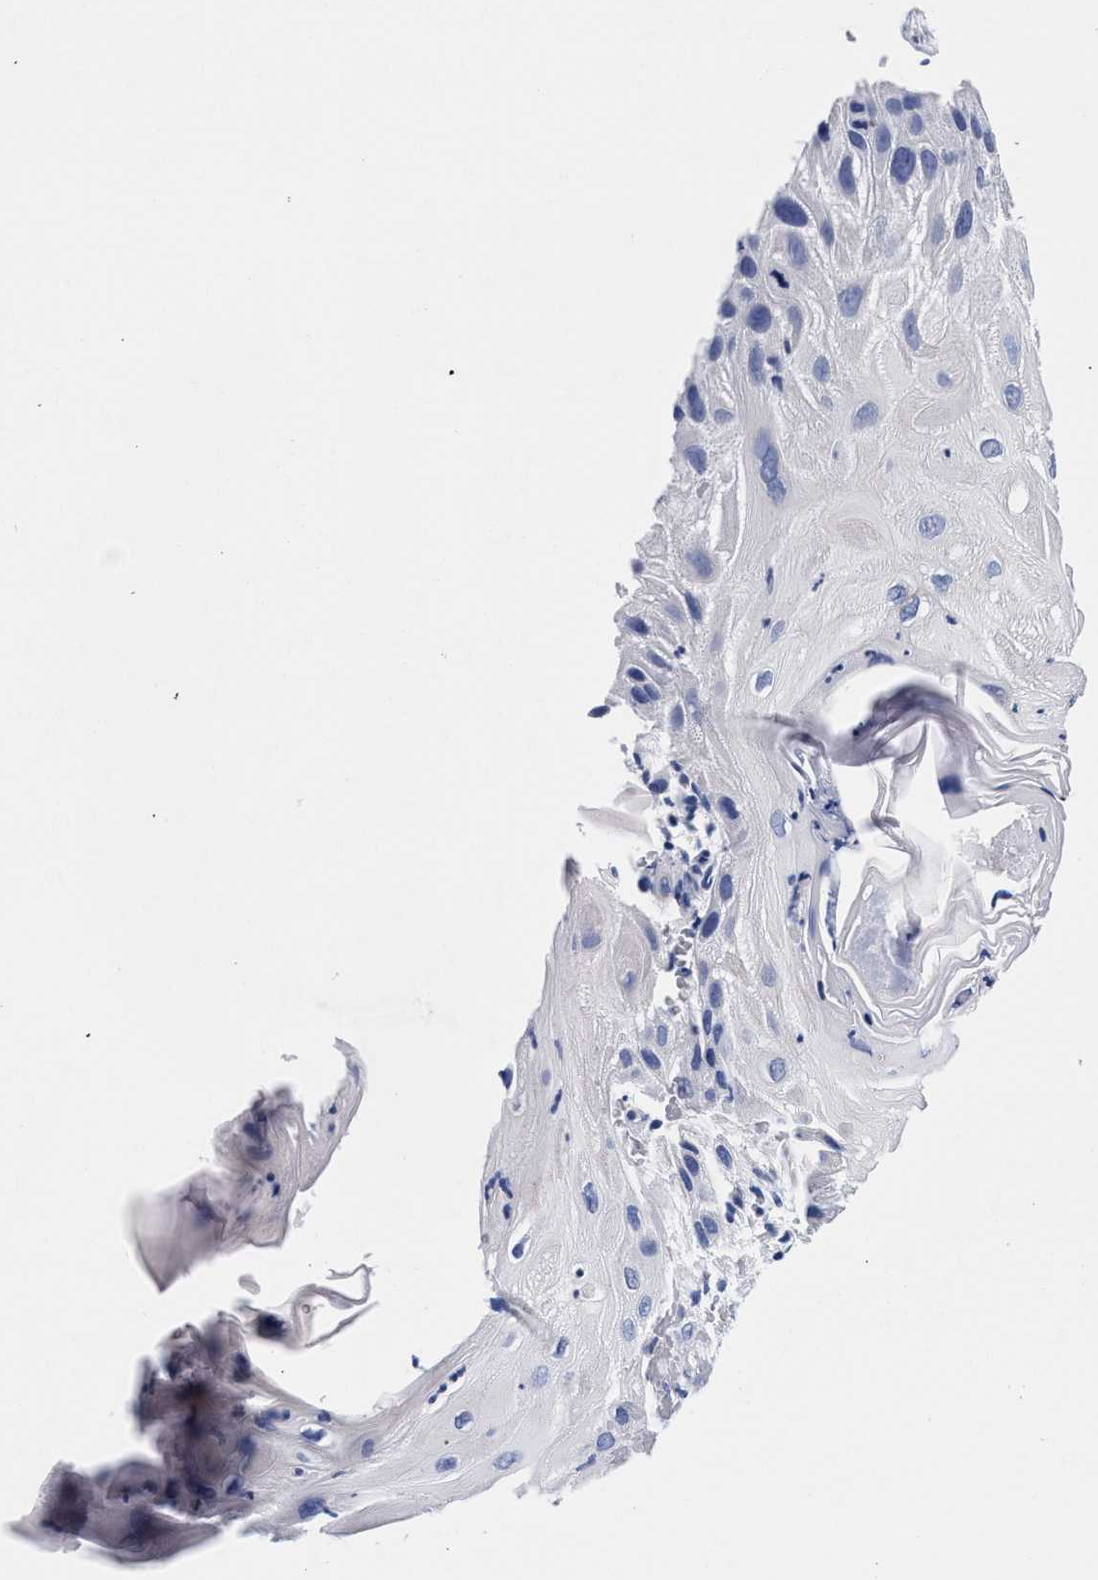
{"staining": {"intensity": "negative", "quantity": "none", "location": "none"}, "tissue": "skin cancer", "cell_type": "Tumor cells", "image_type": "cancer", "snomed": [{"axis": "morphology", "description": "Squamous cell carcinoma, NOS"}, {"axis": "topography", "description": "Skin"}], "caption": "A micrograph of human skin cancer (squamous cell carcinoma) is negative for staining in tumor cells. Nuclei are stained in blue.", "gene": "RAB3B", "patient": {"sex": "female", "age": 77}}